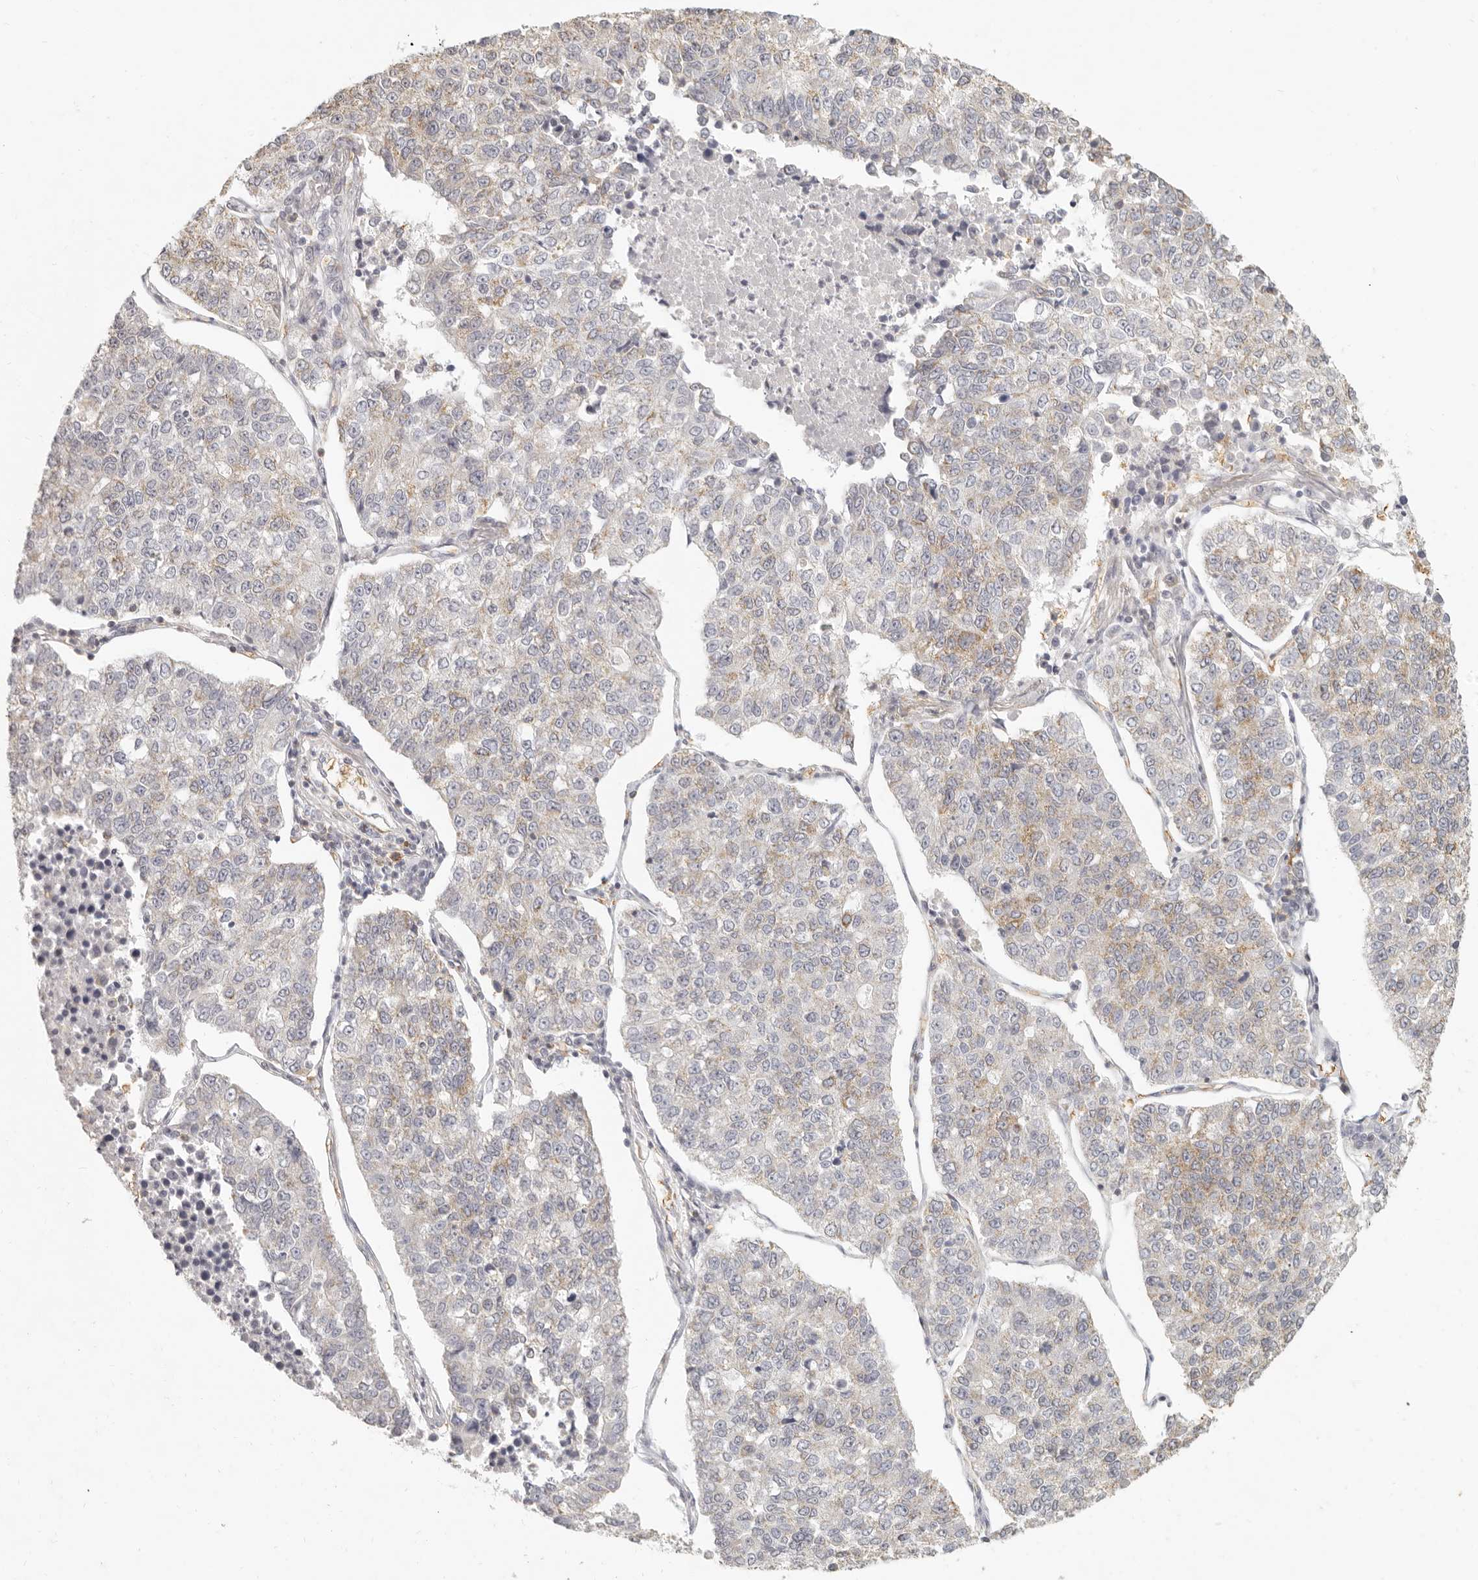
{"staining": {"intensity": "weak", "quantity": "25%-75%", "location": "cytoplasmic/membranous"}, "tissue": "lung cancer", "cell_type": "Tumor cells", "image_type": "cancer", "snomed": [{"axis": "morphology", "description": "Adenocarcinoma, NOS"}, {"axis": "topography", "description": "Lung"}], "caption": "A high-resolution photomicrograph shows IHC staining of lung cancer, which displays weak cytoplasmic/membranous staining in approximately 25%-75% of tumor cells.", "gene": "NIBAN1", "patient": {"sex": "male", "age": 49}}